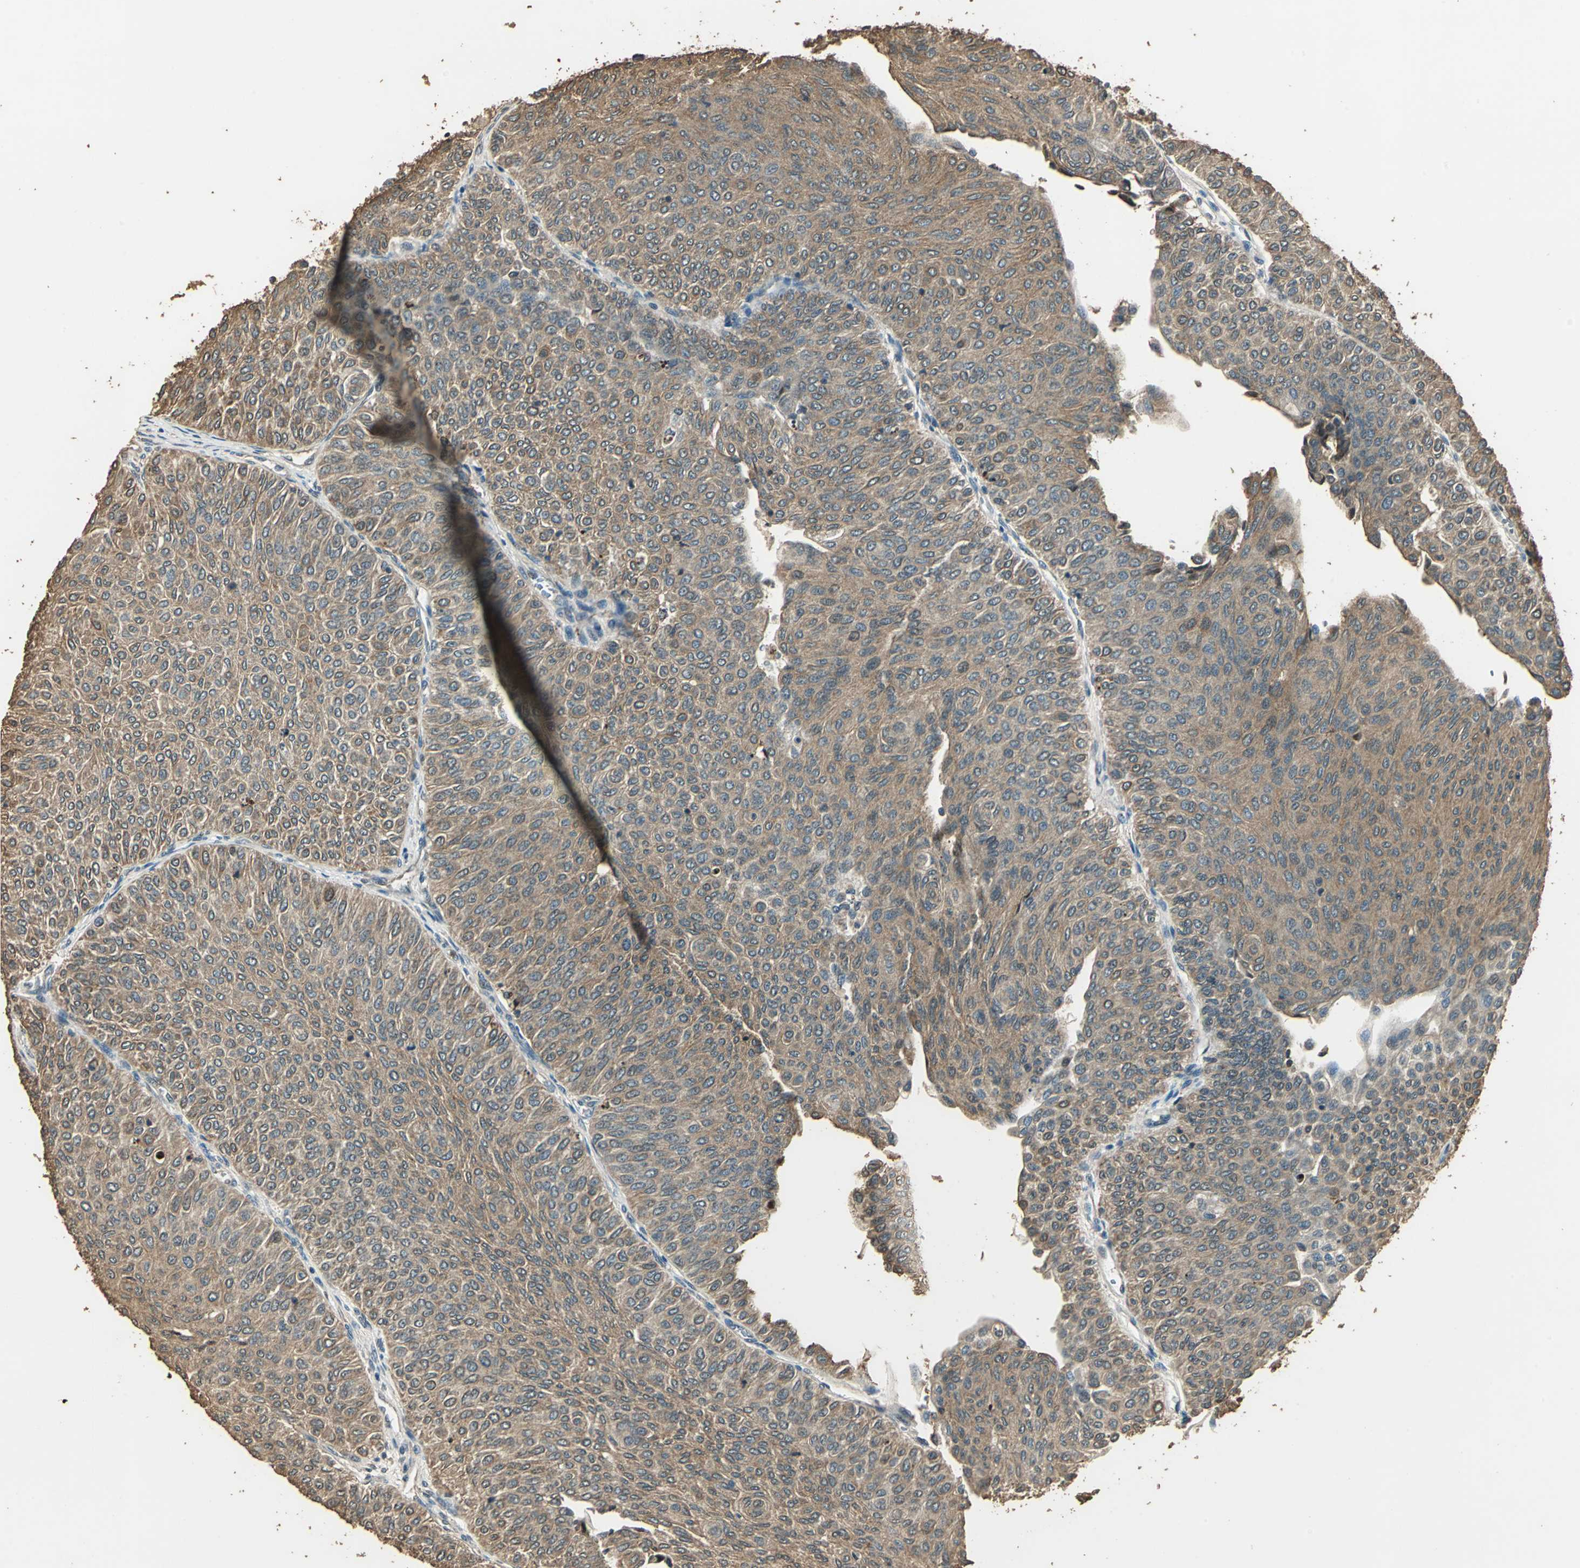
{"staining": {"intensity": "moderate", "quantity": ">75%", "location": "cytoplasmic/membranous"}, "tissue": "urothelial cancer", "cell_type": "Tumor cells", "image_type": "cancer", "snomed": [{"axis": "morphology", "description": "Urothelial carcinoma, Low grade"}, {"axis": "topography", "description": "Urinary bladder"}], "caption": "Tumor cells exhibit medium levels of moderate cytoplasmic/membranous positivity in approximately >75% of cells in human urothelial cancer. The staining was performed using DAB (3,3'-diaminobenzidine), with brown indicating positive protein expression. Nuclei are stained blue with hematoxylin.", "gene": "TMPRSS4", "patient": {"sex": "male", "age": 78}}